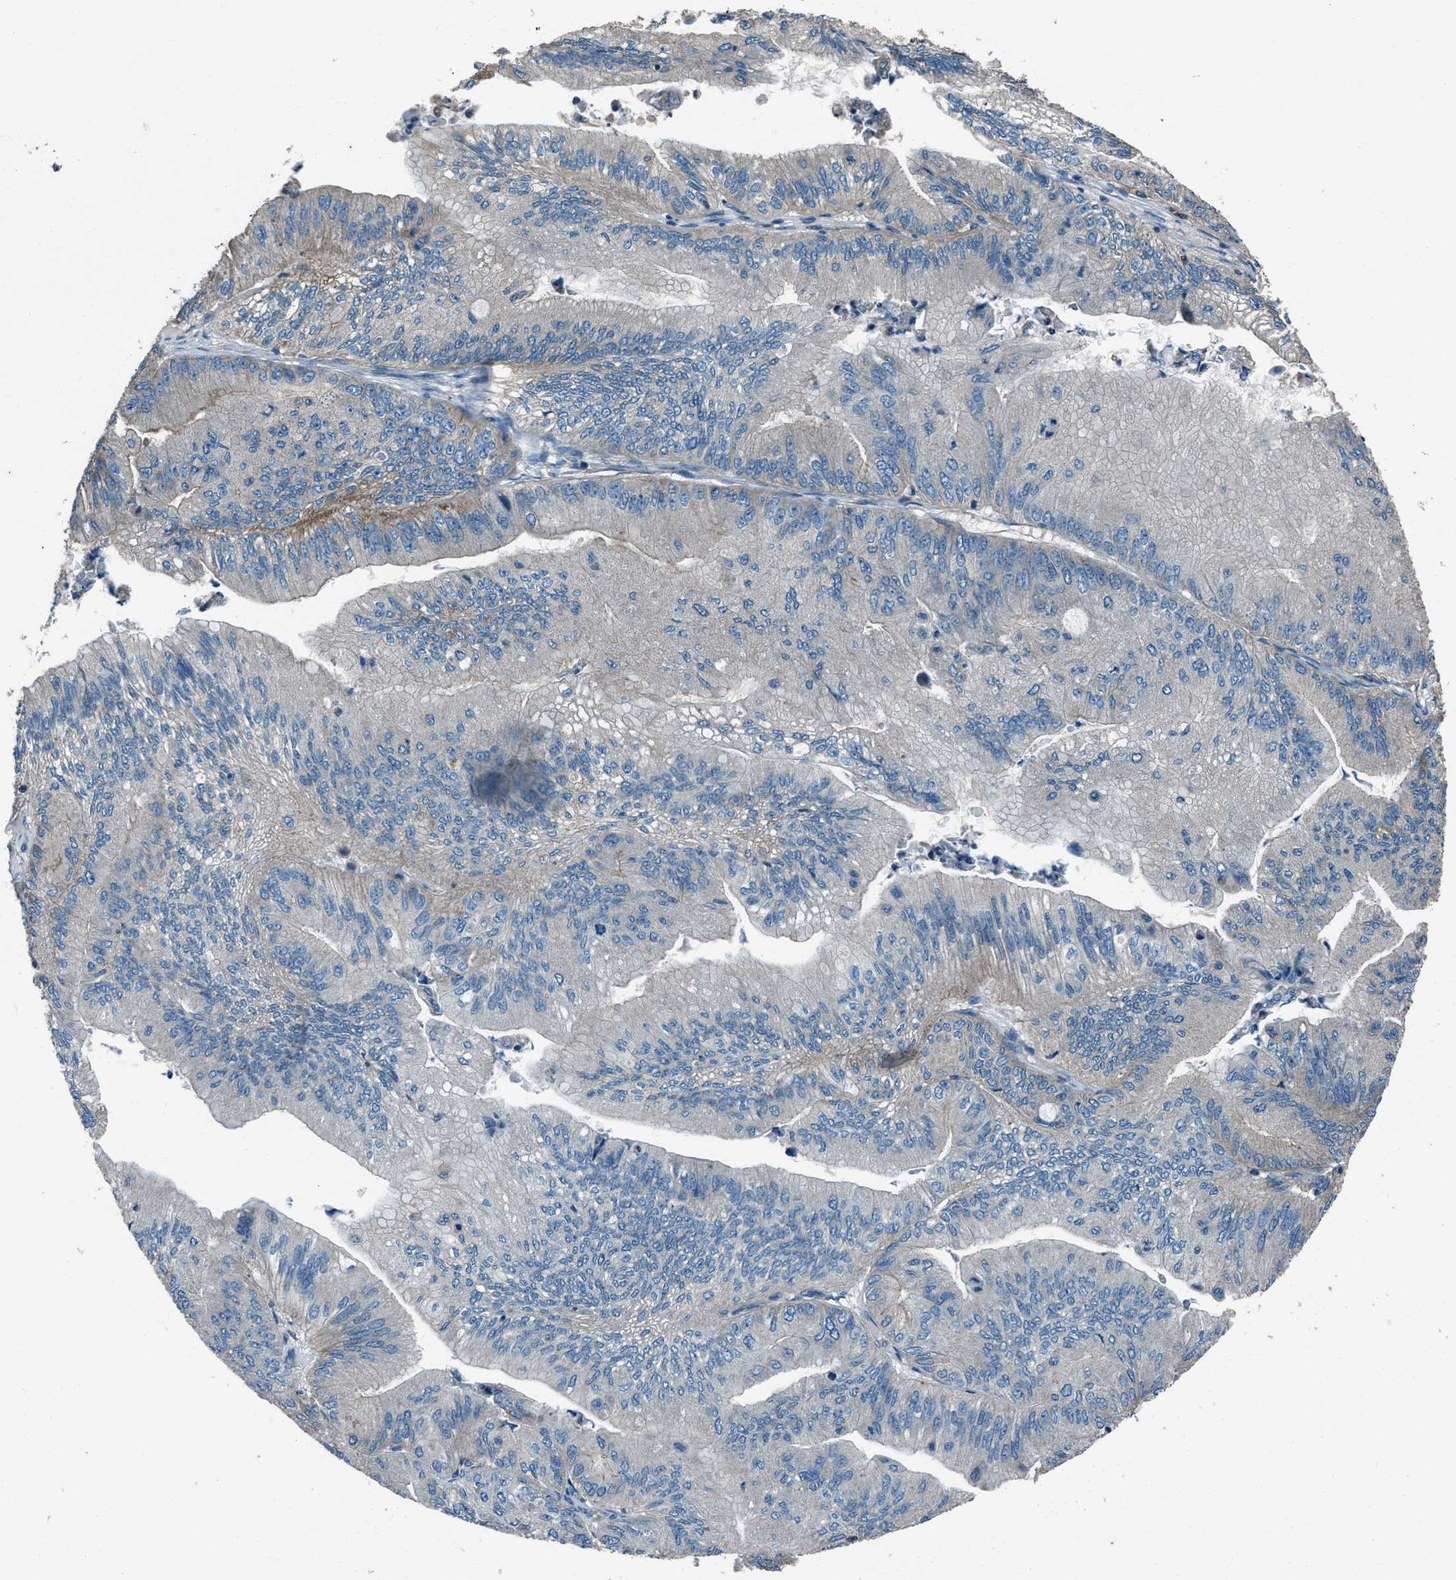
{"staining": {"intensity": "weak", "quantity": "<25%", "location": "cytoplasmic/membranous"}, "tissue": "ovarian cancer", "cell_type": "Tumor cells", "image_type": "cancer", "snomed": [{"axis": "morphology", "description": "Cystadenocarcinoma, mucinous, NOS"}, {"axis": "topography", "description": "Ovary"}], "caption": "This image is of ovarian cancer stained with IHC to label a protein in brown with the nuclei are counter-stained blue. There is no staining in tumor cells. Nuclei are stained in blue.", "gene": "SVIL", "patient": {"sex": "female", "age": 61}}